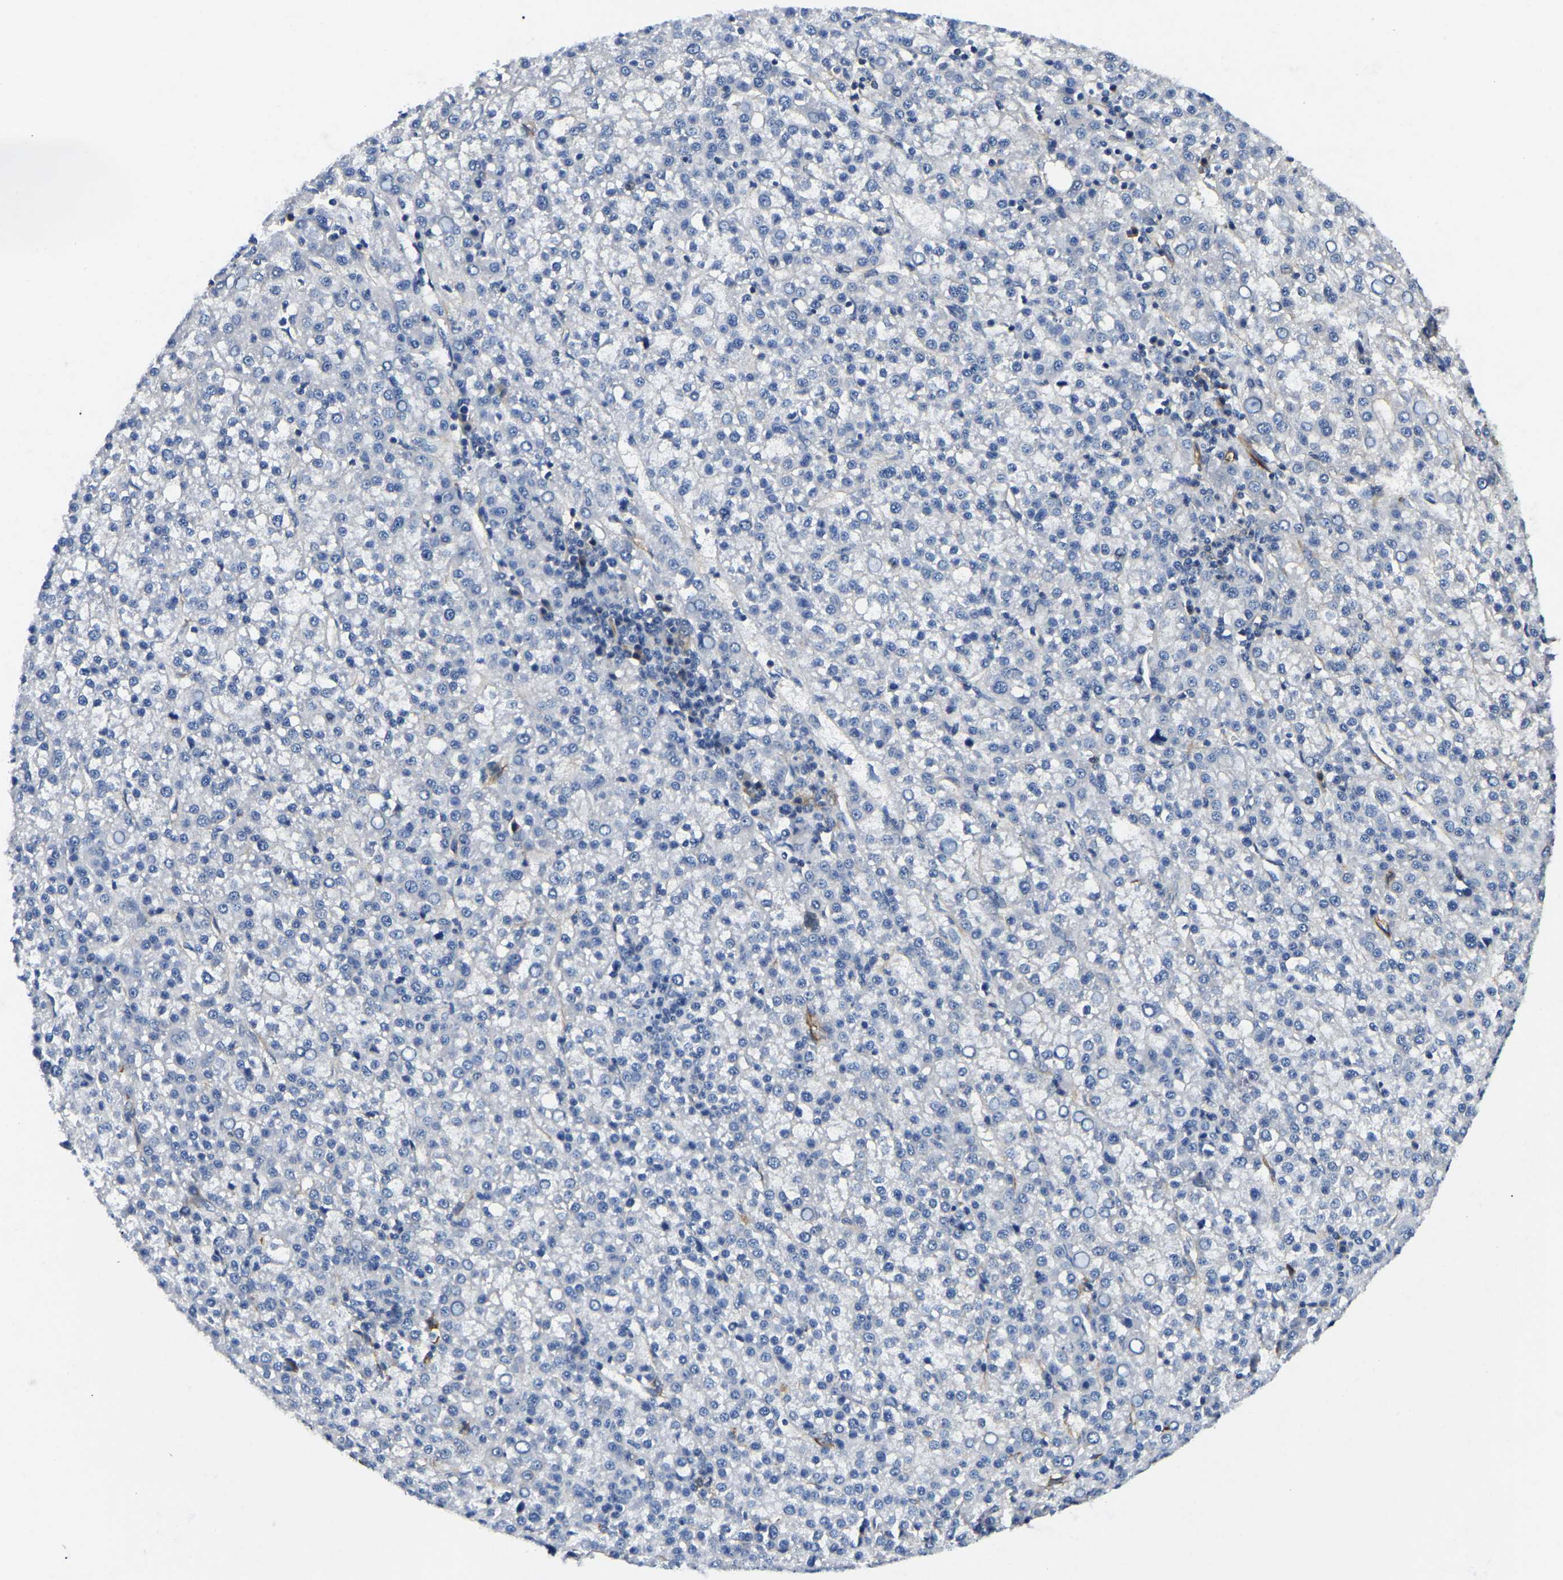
{"staining": {"intensity": "negative", "quantity": "none", "location": "none"}, "tissue": "liver cancer", "cell_type": "Tumor cells", "image_type": "cancer", "snomed": [{"axis": "morphology", "description": "Carcinoma, Hepatocellular, NOS"}, {"axis": "topography", "description": "Liver"}], "caption": "This is an immunohistochemistry photomicrograph of liver hepatocellular carcinoma. There is no expression in tumor cells.", "gene": "DUSP8", "patient": {"sex": "female", "age": 58}}